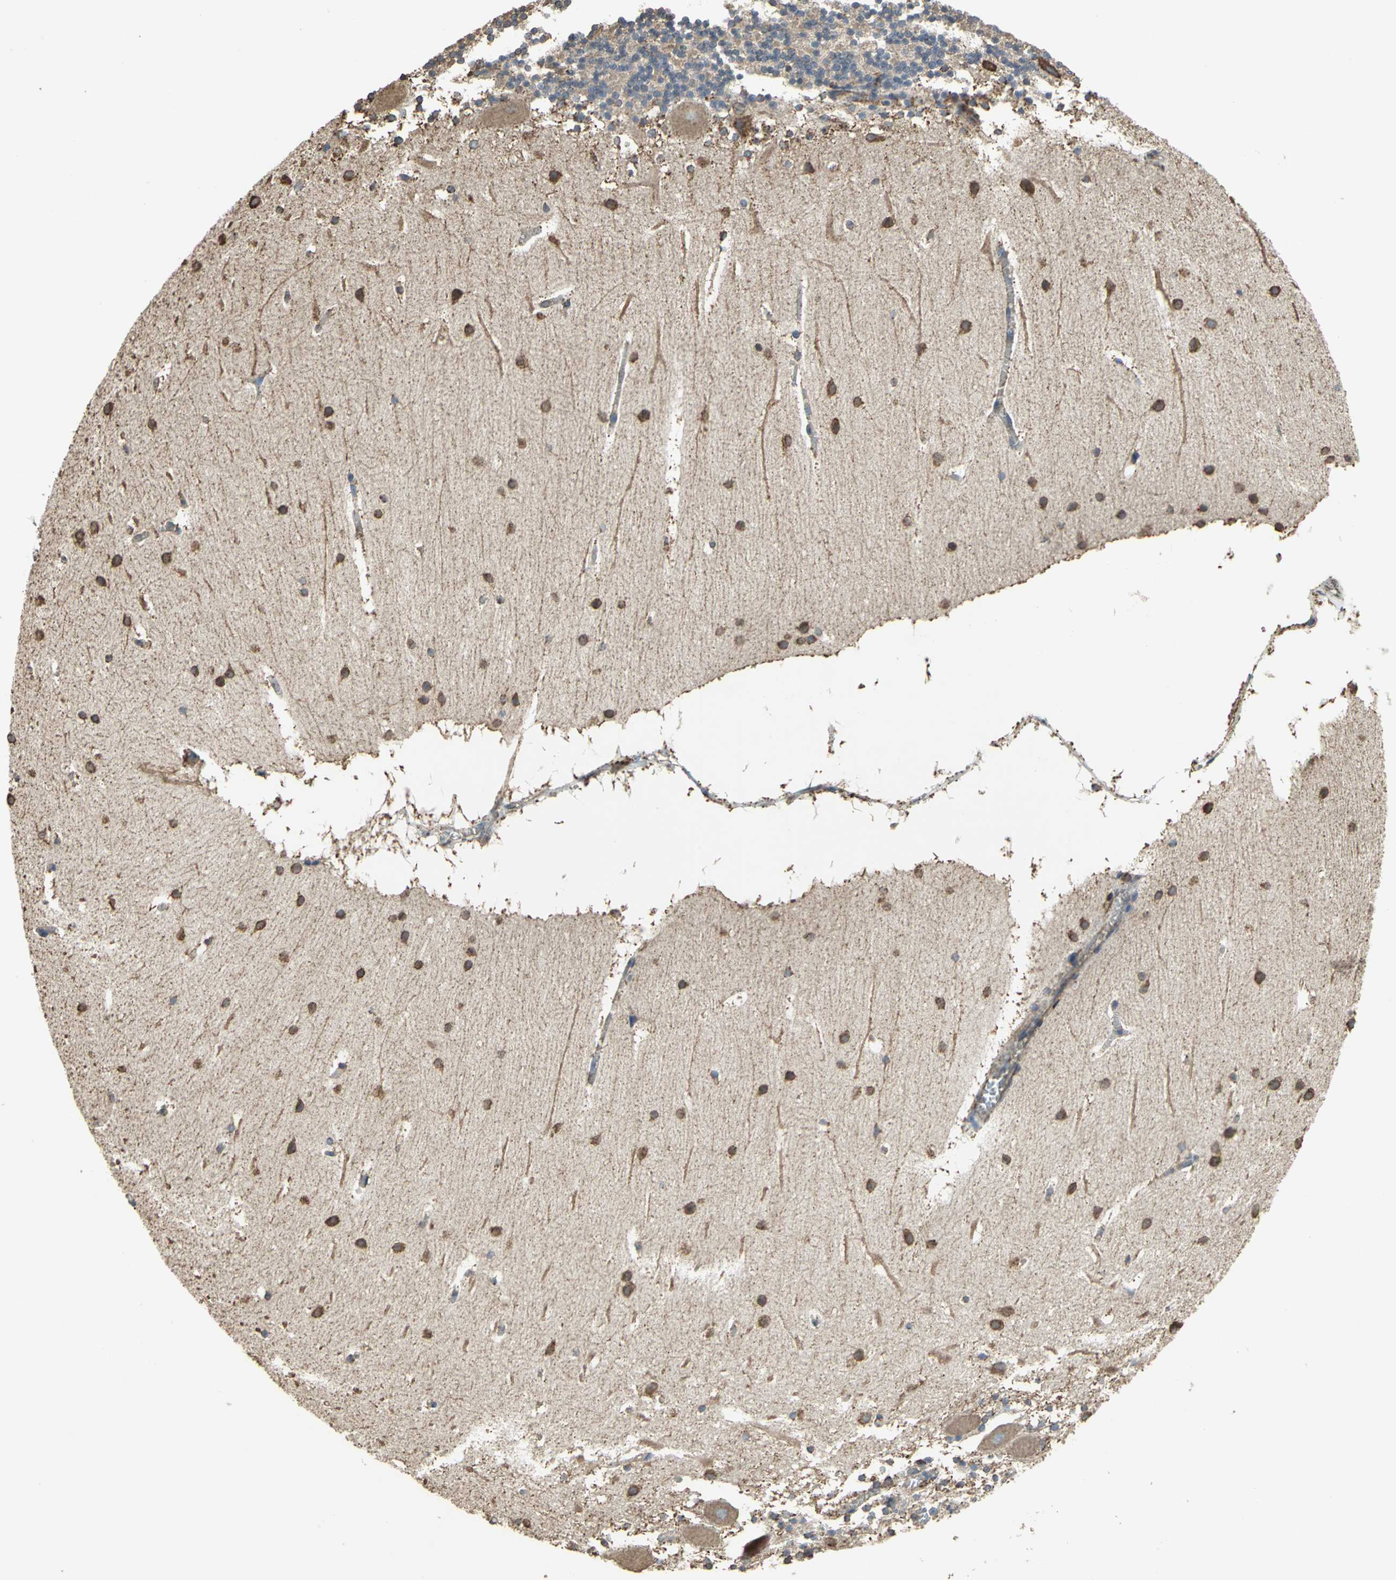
{"staining": {"intensity": "negative", "quantity": "none", "location": "none"}, "tissue": "cerebellum", "cell_type": "Cells in granular layer", "image_type": "normal", "snomed": [{"axis": "morphology", "description": "Normal tissue, NOS"}, {"axis": "topography", "description": "Cerebellum"}], "caption": "Immunohistochemistry (IHC) photomicrograph of normal cerebellum: cerebellum stained with DAB (3,3'-diaminobenzidine) displays no significant protein staining in cells in granular layer.", "gene": "GPANK1", "patient": {"sex": "male", "age": 45}}